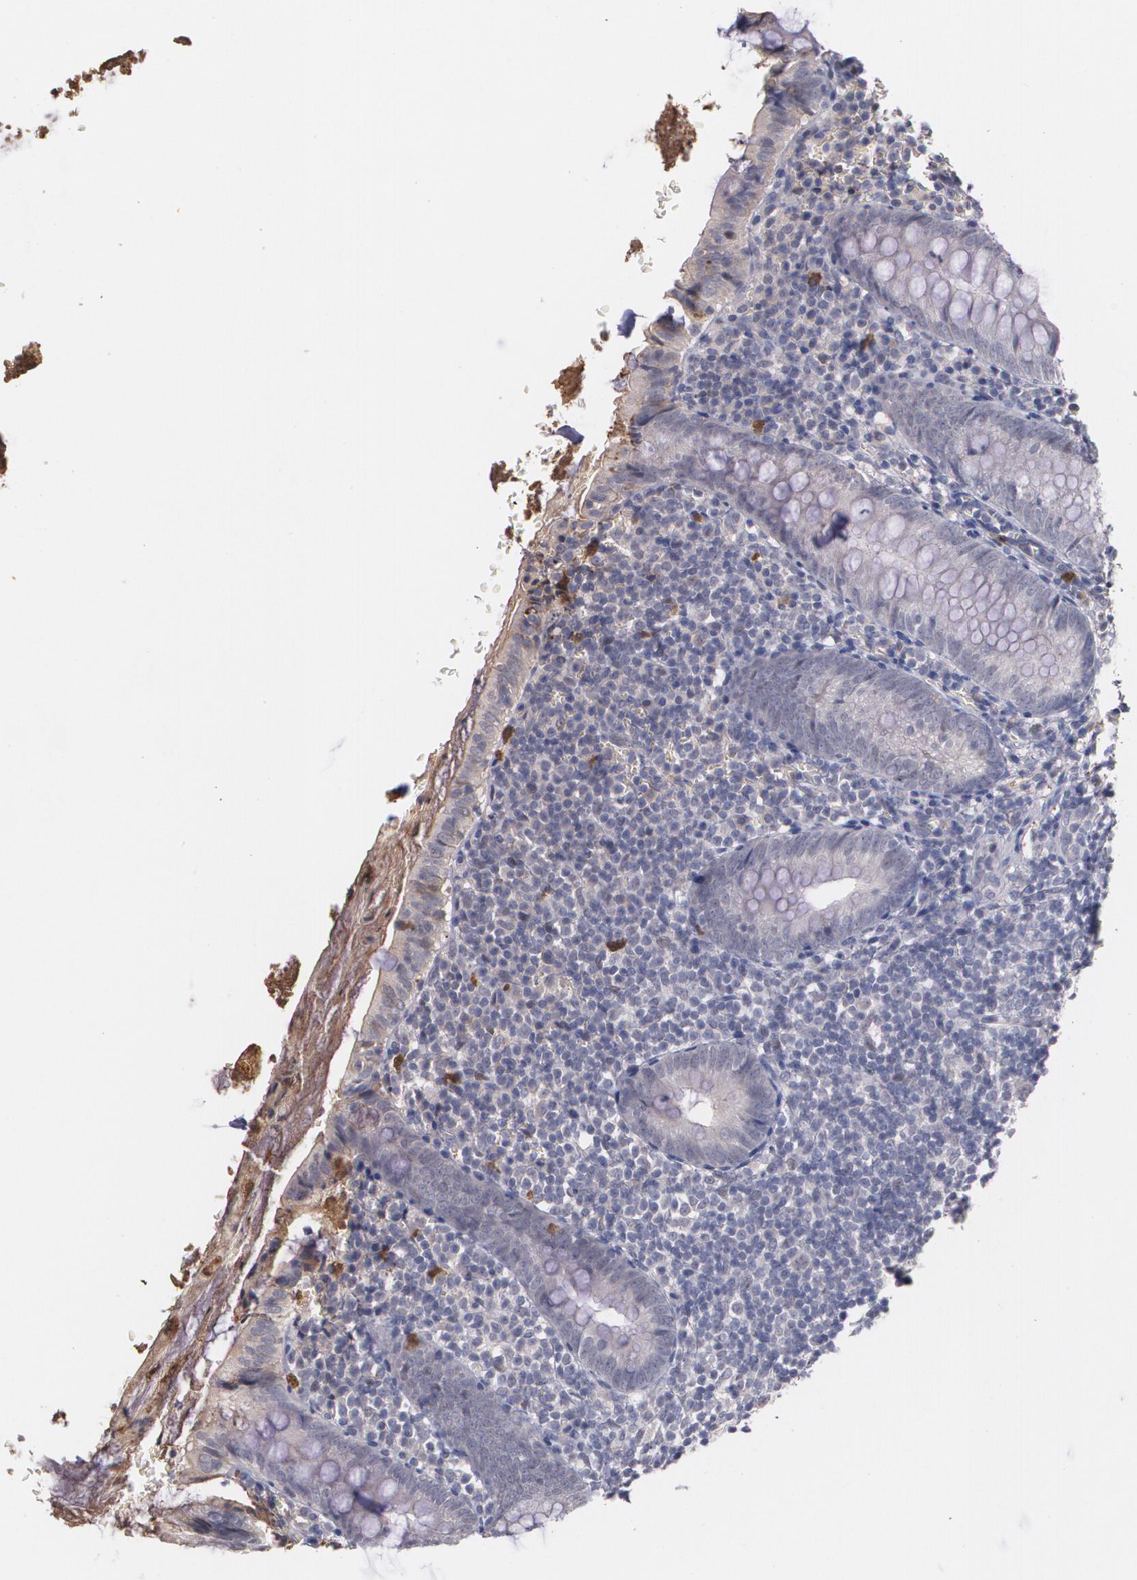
{"staining": {"intensity": "negative", "quantity": "none", "location": "none"}, "tissue": "appendix", "cell_type": "Glandular cells", "image_type": "normal", "snomed": [{"axis": "morphology", "description": "Normal tissue, NOS"}, {"axis": "topography", "description": "Appendix"}], "caption": "Immunohistochemistry micrograph of unremarkable appendix: appendix stained with DAB shows no significant protein positivity in glandular cells.", "gene": "PTS", "patient": {"sex": "female", "age": 10}}